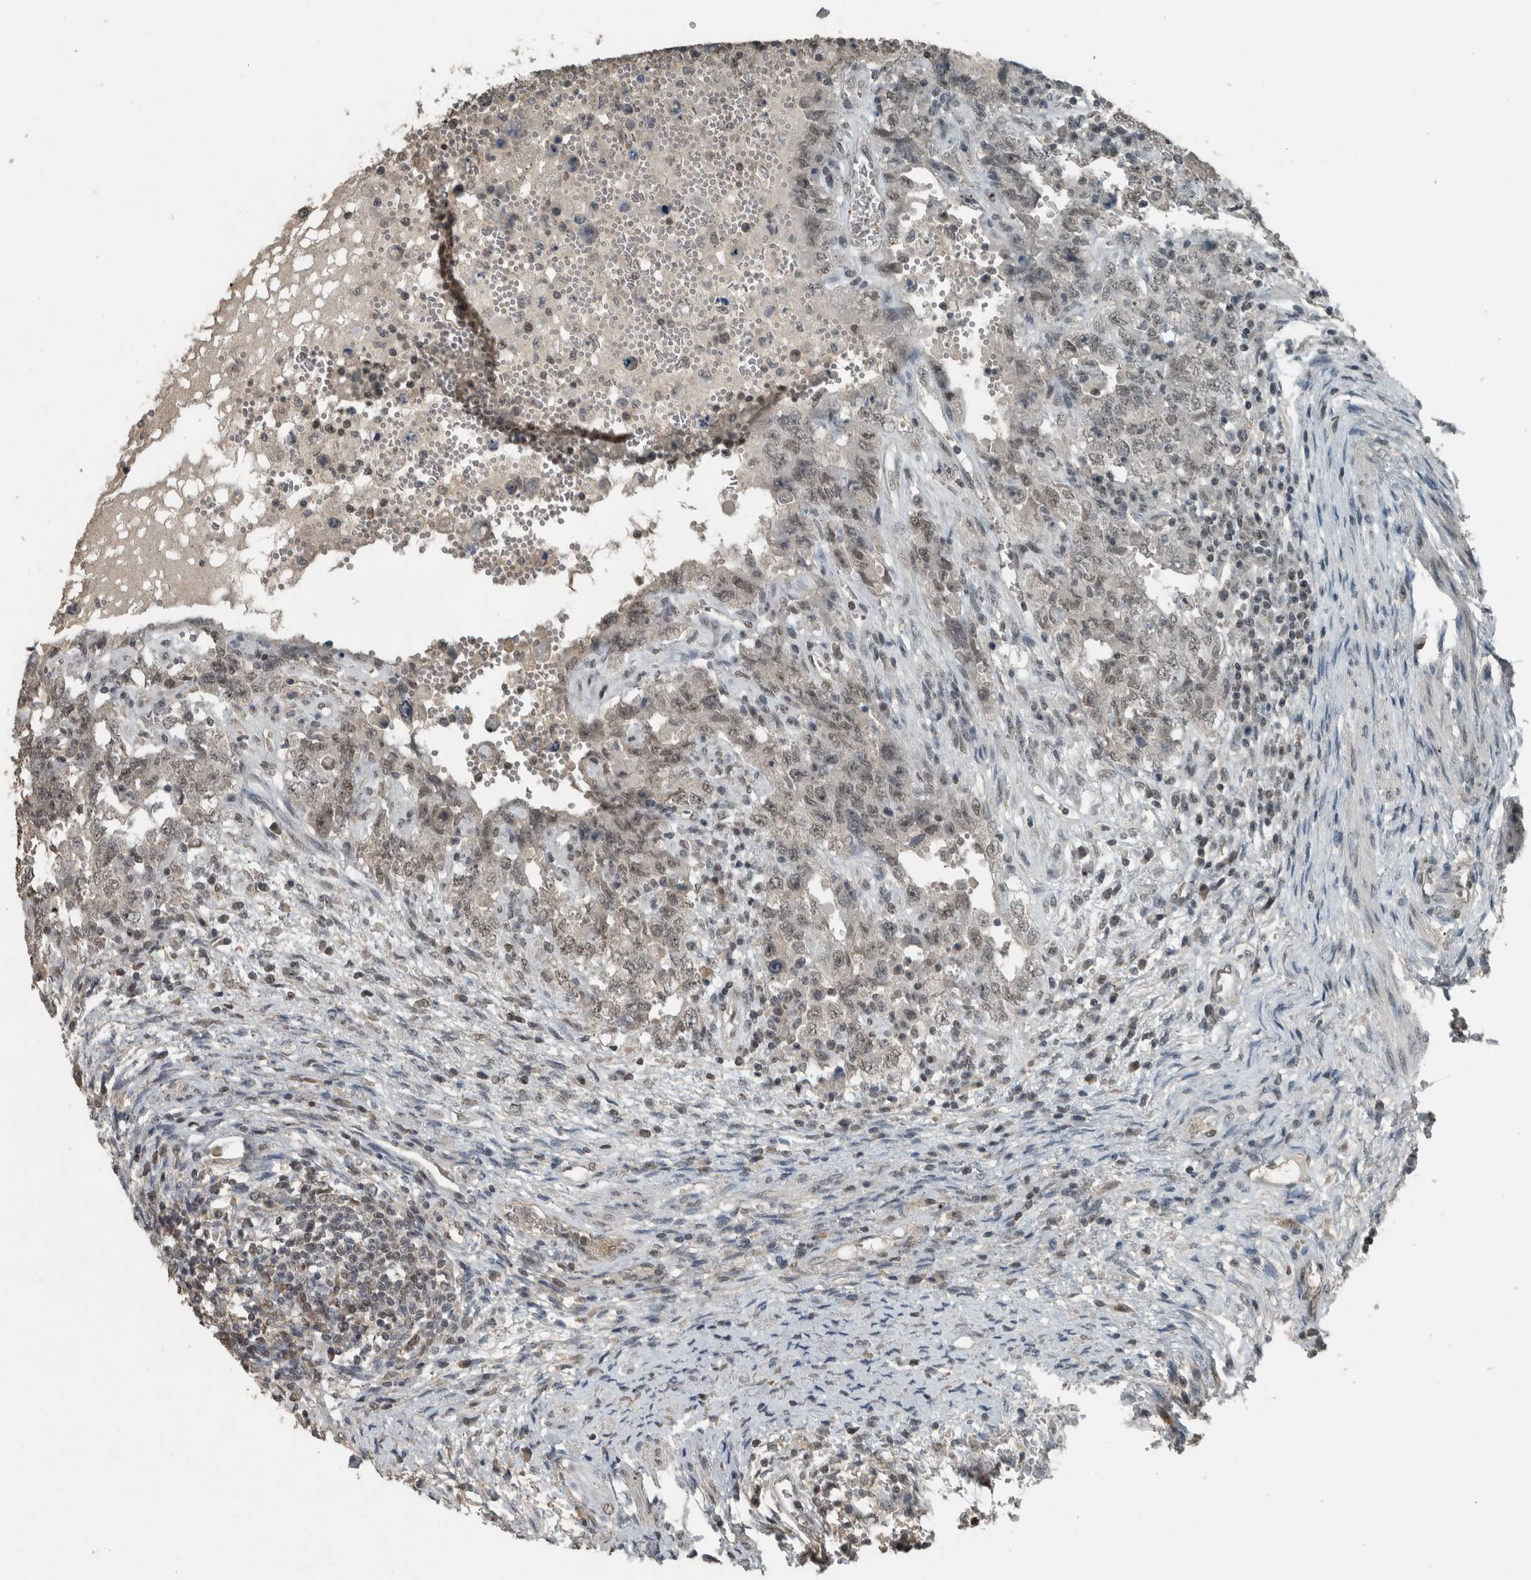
{"staining": {"intensity": "weak", "quantity": ">75%", "location": "nuclear"}, "tissue": "testis cancer", "cell_type": "Tumor cells", "image_type": "cancer", "snomed": [{"axis": "morphology", "description": "Carcinoma, Embryonal, NOS"}, {"axis": "topography", "description": "Testis"}], "caption": "A low amount of weak nuclear positivity is seen in about >75% of tumor cells in embryonal carcinoma (testis) tissue.", "gene": "ZNF24", "patient": {"sex": "male", "age": 26}}